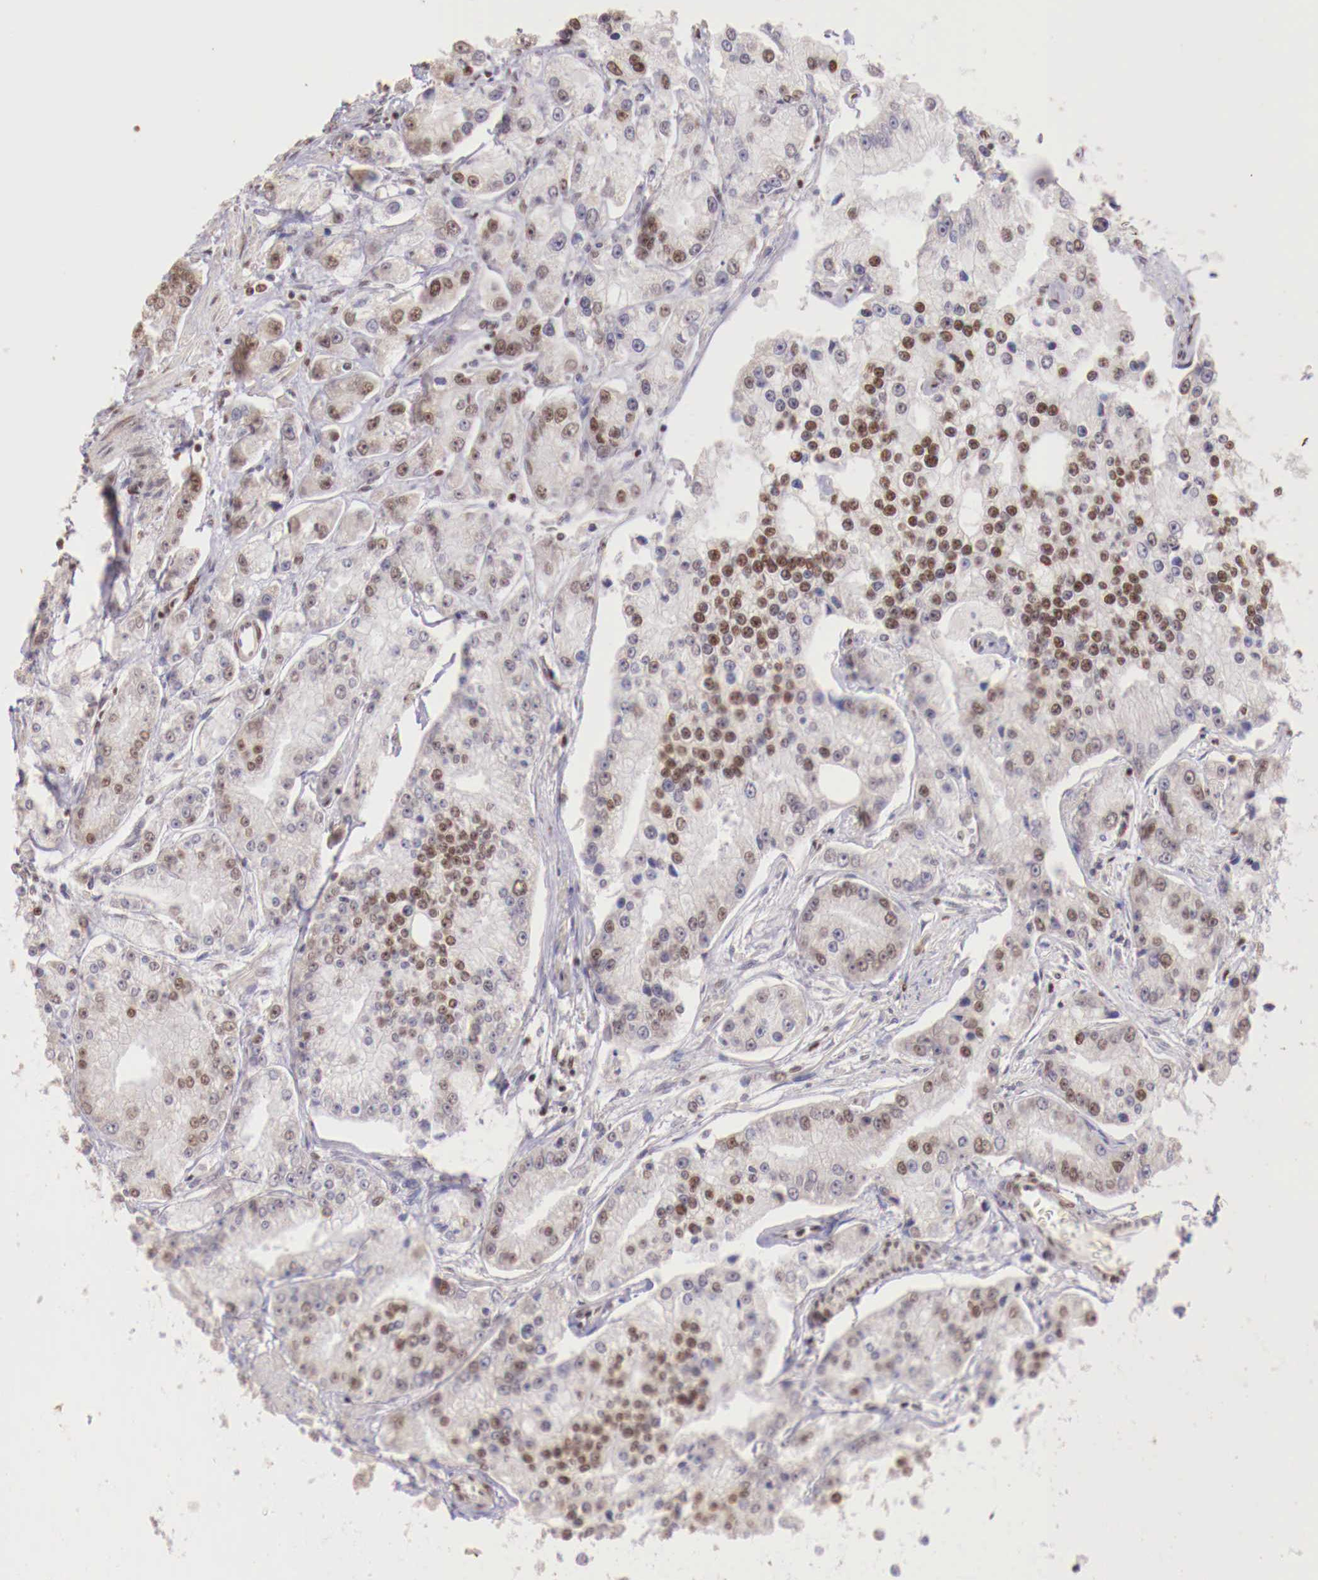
{"staining": {"intensity": "weak", "quantity": "<25%", "location": "nuclear"}, "tissue": "prostate cancer", "cell_type": "Tumor cells", "image_type": "cancer", "snomed": [{"axis": "morphology", "description": "Adenocarcinoma, Medium grade"}, {"axis": "topography", "description": "Prostate"}], "caption": "The immunohistochemistry photomicrograph has no significant staining in tumor cells of prostate medium-grade adenocarcinoma tissue.", "gene": "SP1", "patient": {"sex": "male", "age": 72}}